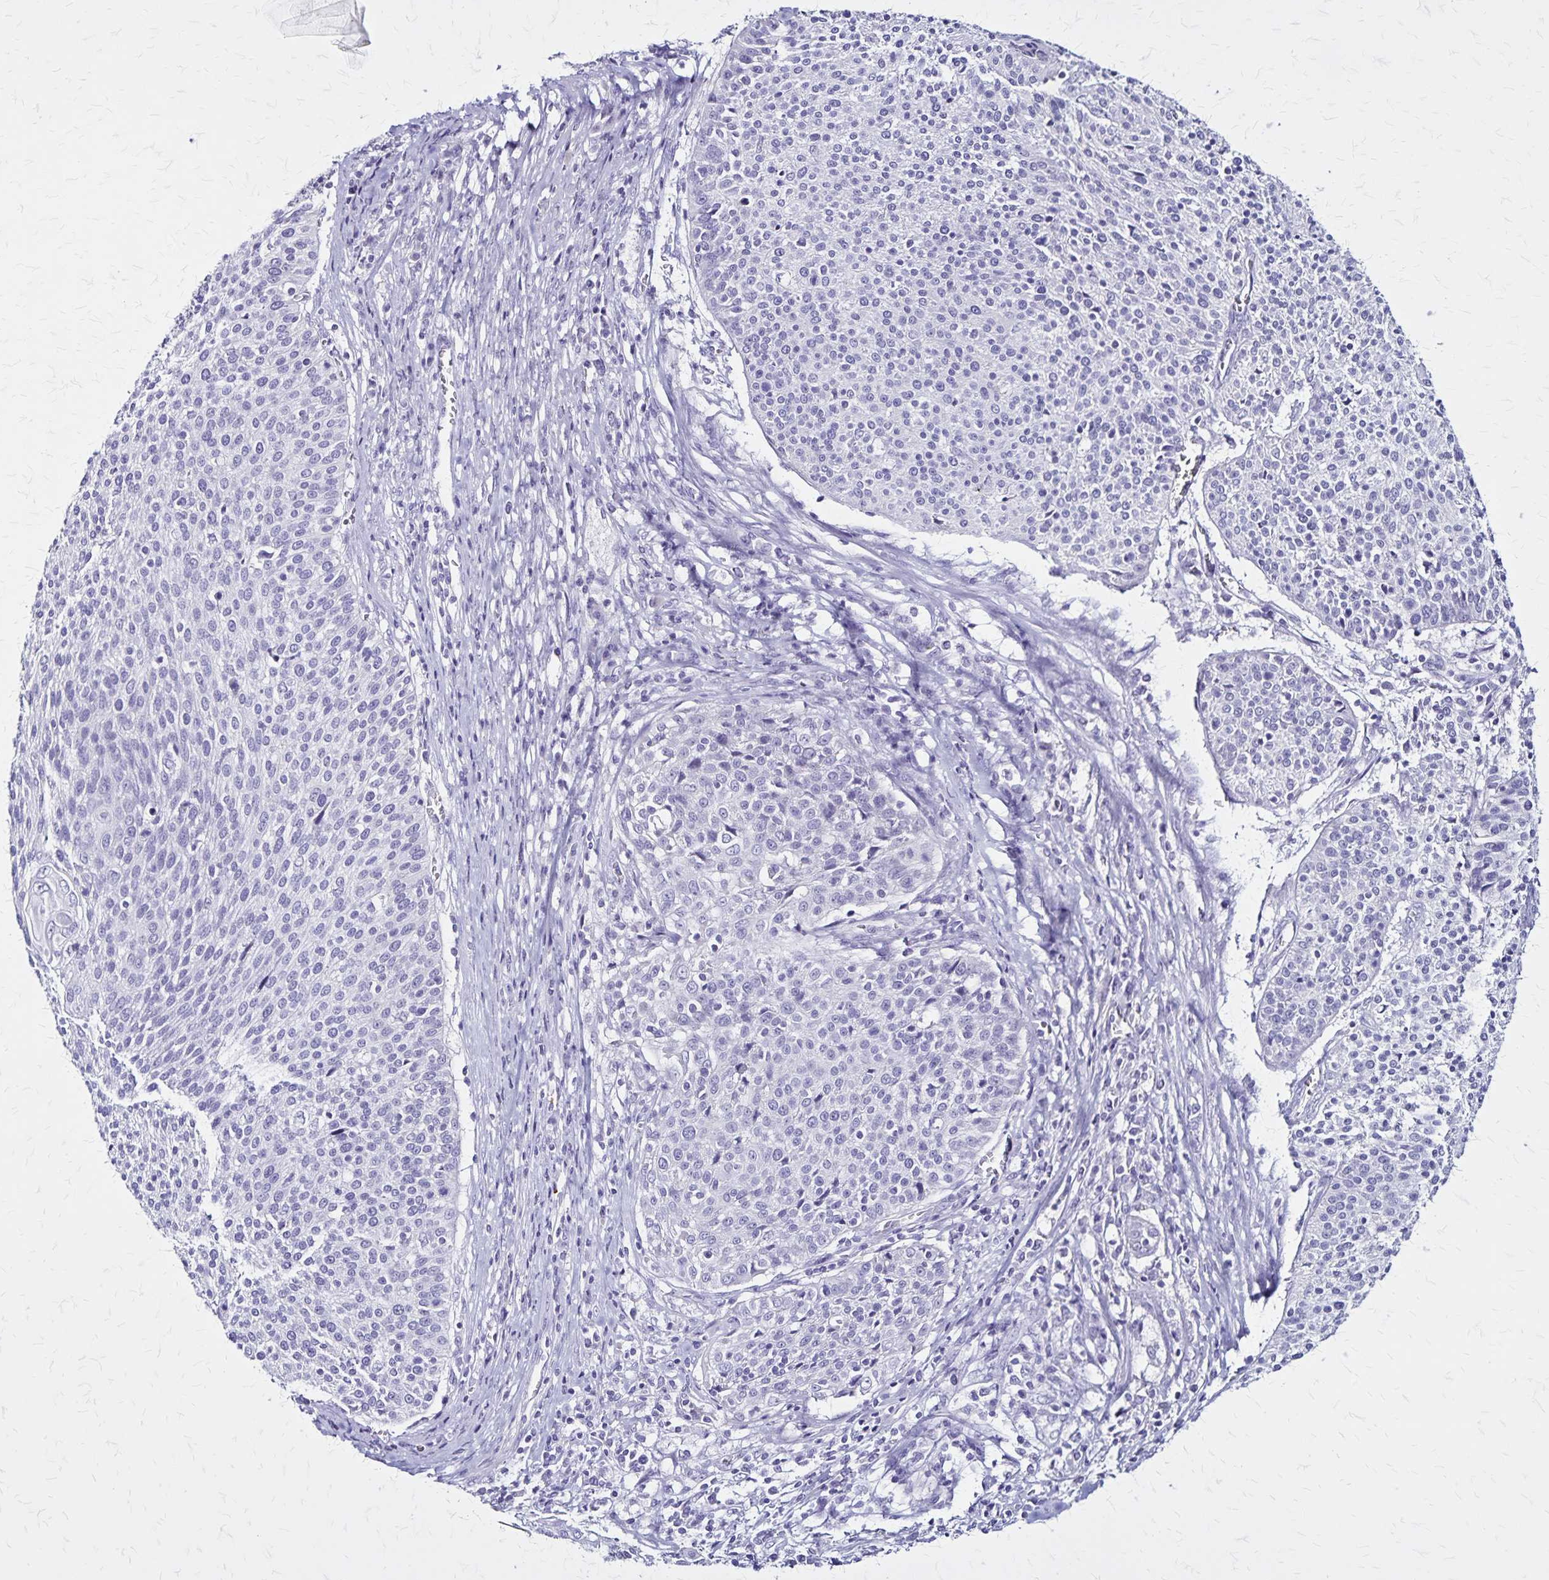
{"staining": {"intensity": "negative", "quantity": "none", "location": "none"}, "tissue": "cervical cancer", "cell_type": "Tumor cells", "image_type": "cancer", "snomed": [{"axis": "morphology", "description": "Squamous cell carcinoma, NOS"}, {"axis": "topography", "description": "Cervix"}], "caption": "High power microscopy histopathology image of an immunohistochemistry (IHC) histopathology image of cervical cancer (squamous cell carcinoma), revealing no significant positivity in tumor cells.", "gene": "PLXNA4", "patient": {"sex": "female", "age": 31}}